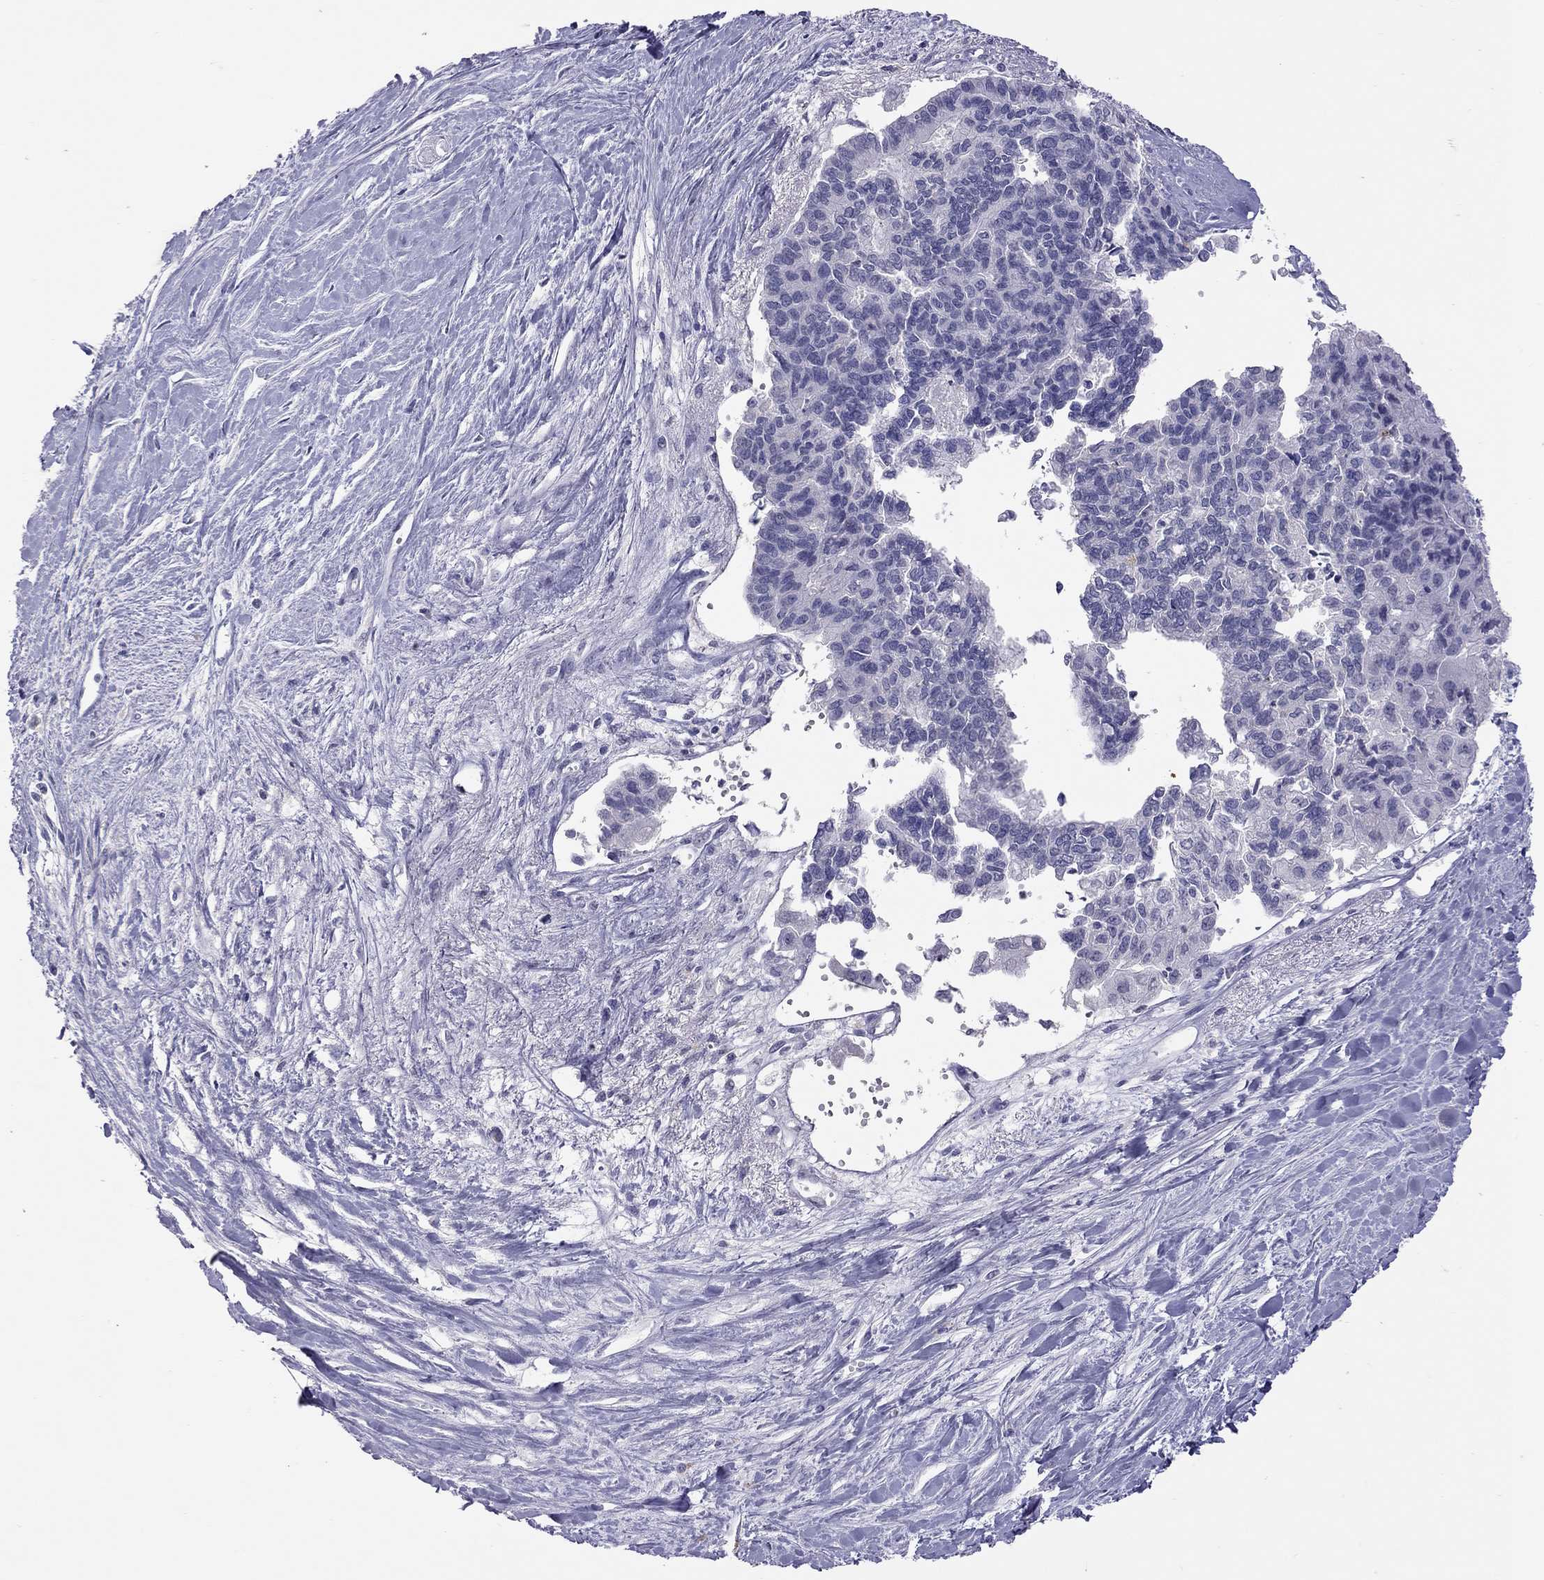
{"staining": {"intensity": "negative", "quantity": "none", "location": "none"}, "tissue": "pancreatic cancer", "cell_type": "Tumor cells", "image_type": "cancer", "snomed": [{"axis": "morphology", "description": "Adenocarcinoma, NOS"}, {"axis": "topography", "description": "Pancreas"}], "caption": "Pancreatic cancer was stained to show a protein in brown. There is no significant expression in tumor cells.", "gene": "SLAMF1", "patient": {"sex": "female", "age": 50}}